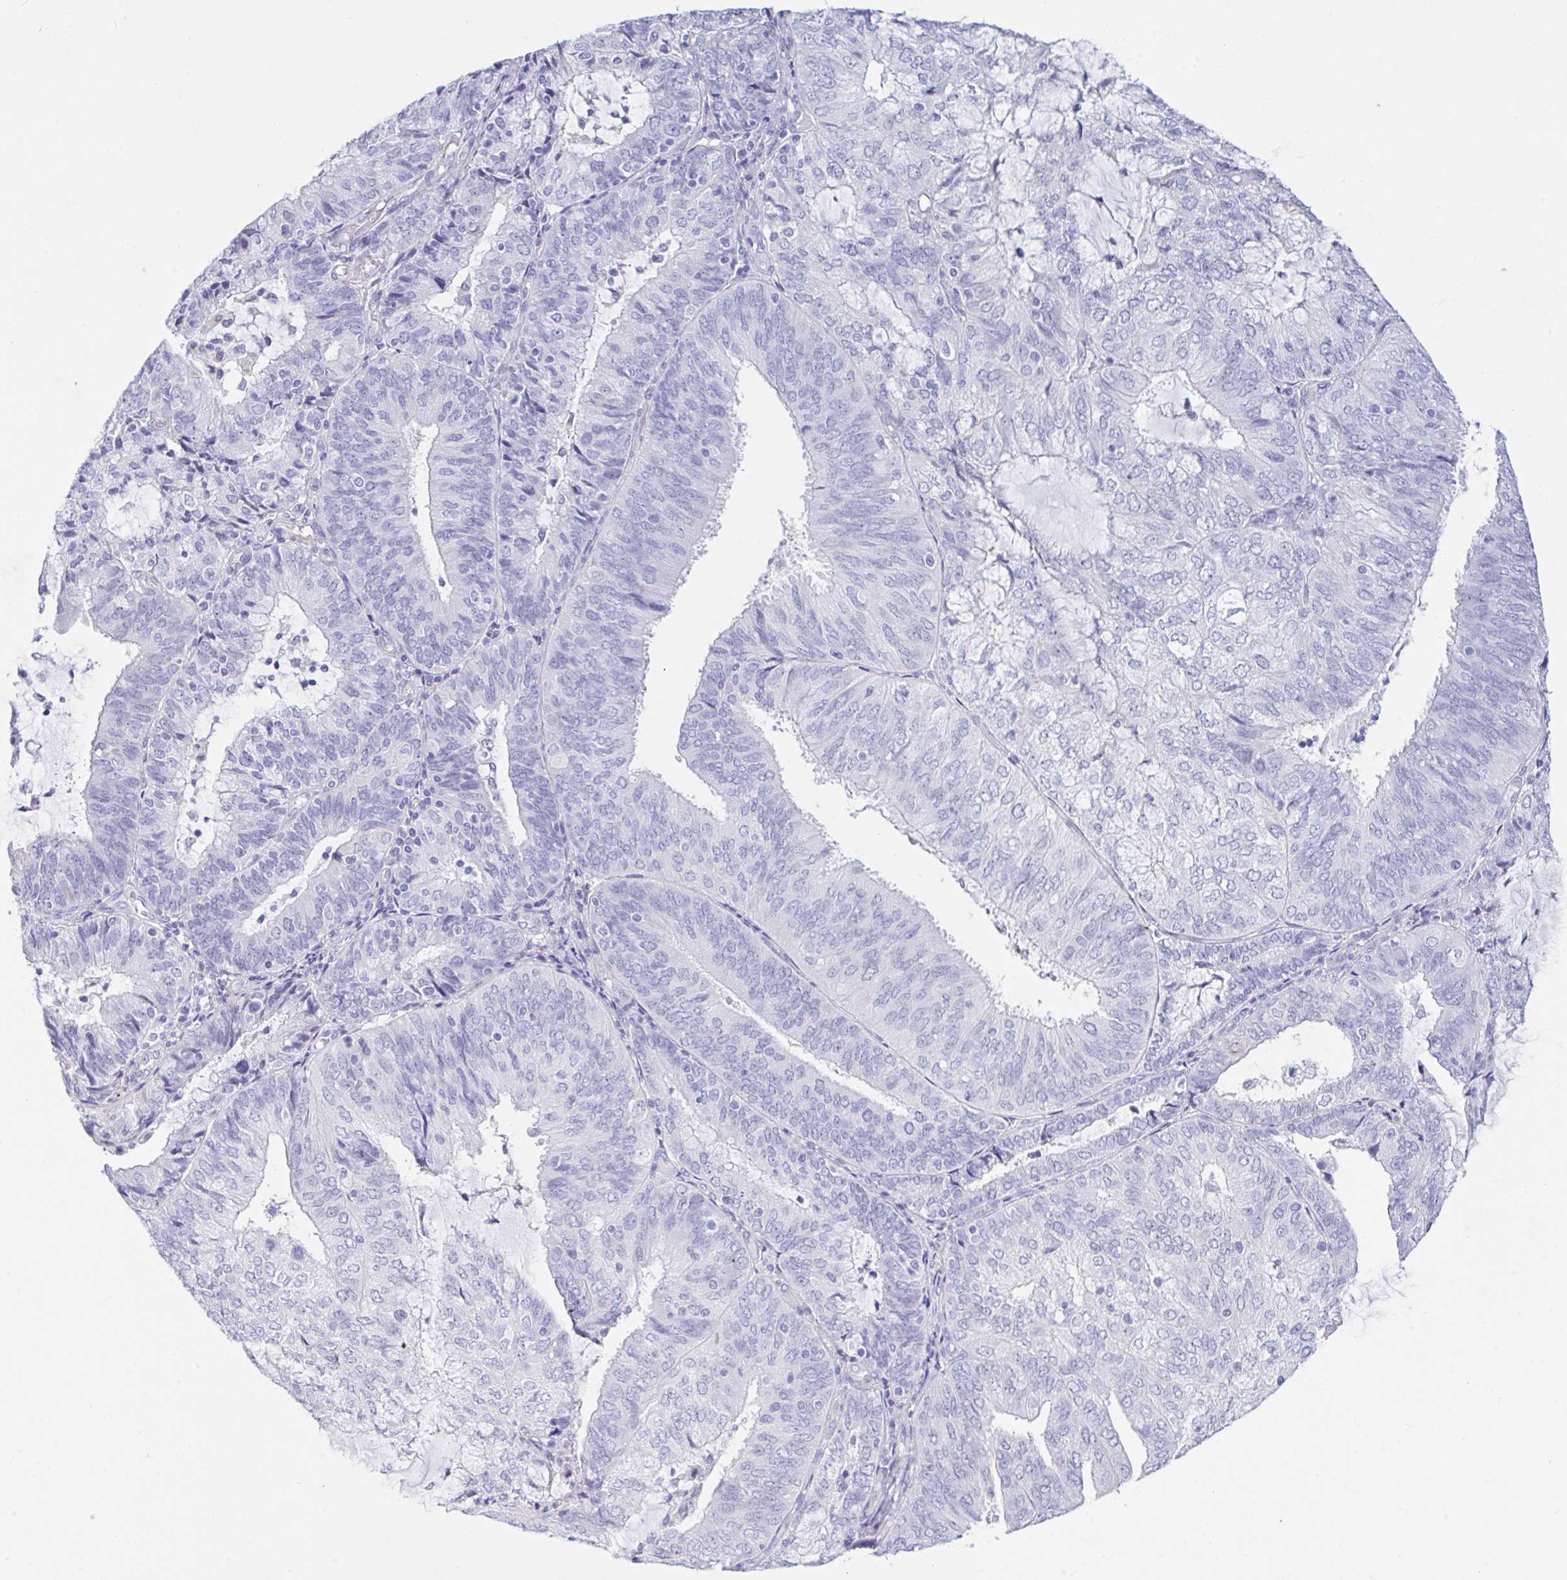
{"staining": {"intensity": "negative", "quantity": "none", "location": "none"}, "tissue": "endometrial cancer", "cell_type": "Tumor cells", "image_type": "cancer", "snomed": [{"axis": "morphology", "description": "Adenocarcinoma, NOS"}, {"axis": "topography", "description": "Endometrium"}], "caption": "Immunohistochemical staining of human adenocarcinoma (endometrial) exhibits no significant staining in tumor cells.", "gene": "NDUFAF8", "patient": {"sex": "female", "age": 81}}